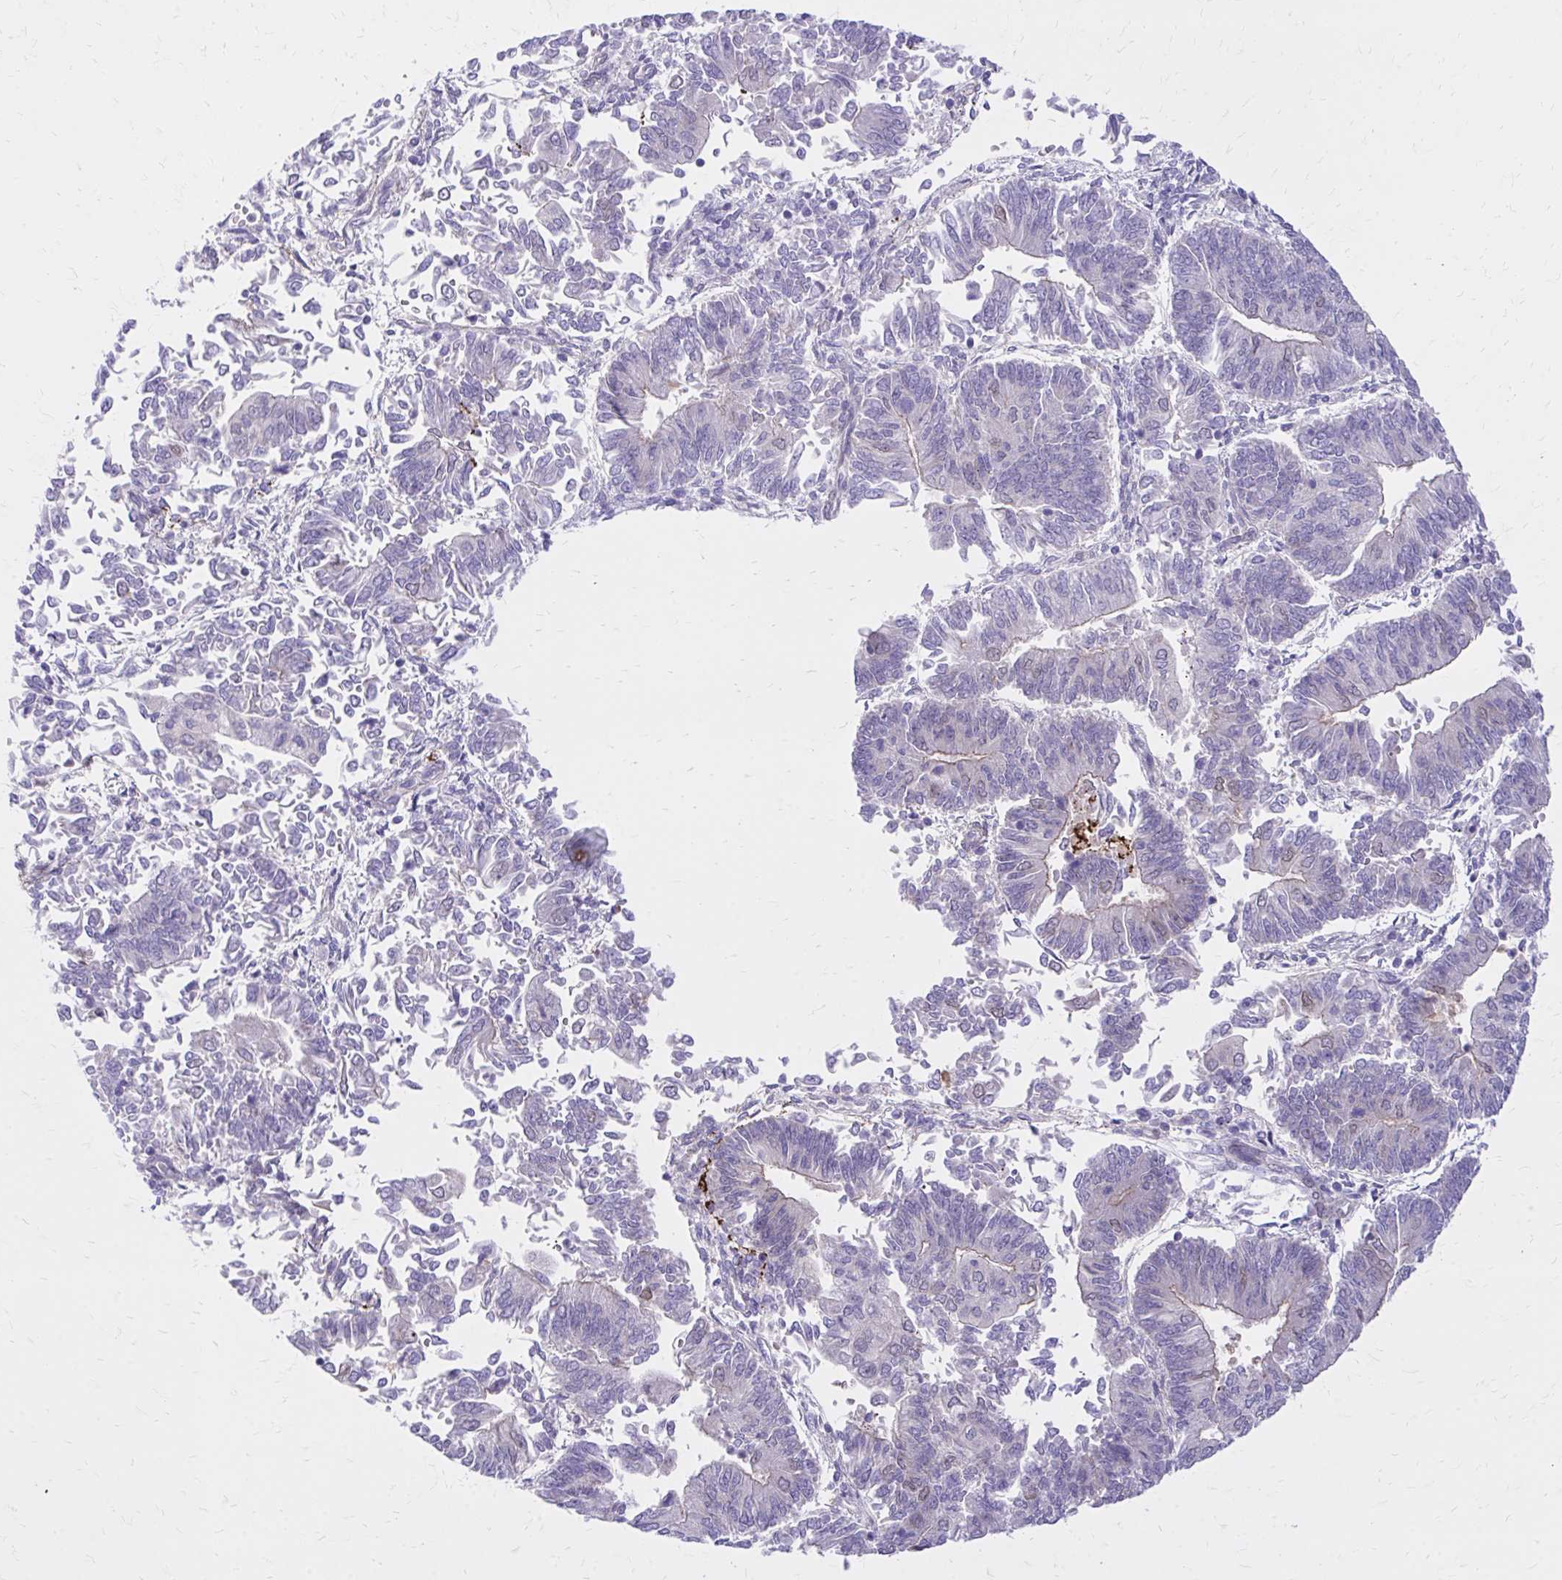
{"staining": {"intensity": "negative", "quantity": "none", "location": "none"}, "tissue": "endometrial cancer", "cell_type": "Tumor cells", "image_type": "cancer", "snomed": [{"axis": "morphology", "description": "Adenocarcinoma, NOS"}, {"axis": "topography", "description": "Endometrium"}], "caption": "Endometrial cancer stained for a protein using immunohistochemistry (IHC) shows no staining tumor cells.", "gene": "ADAMTSL1", "patient": {"sex": "female", "age": 65}}